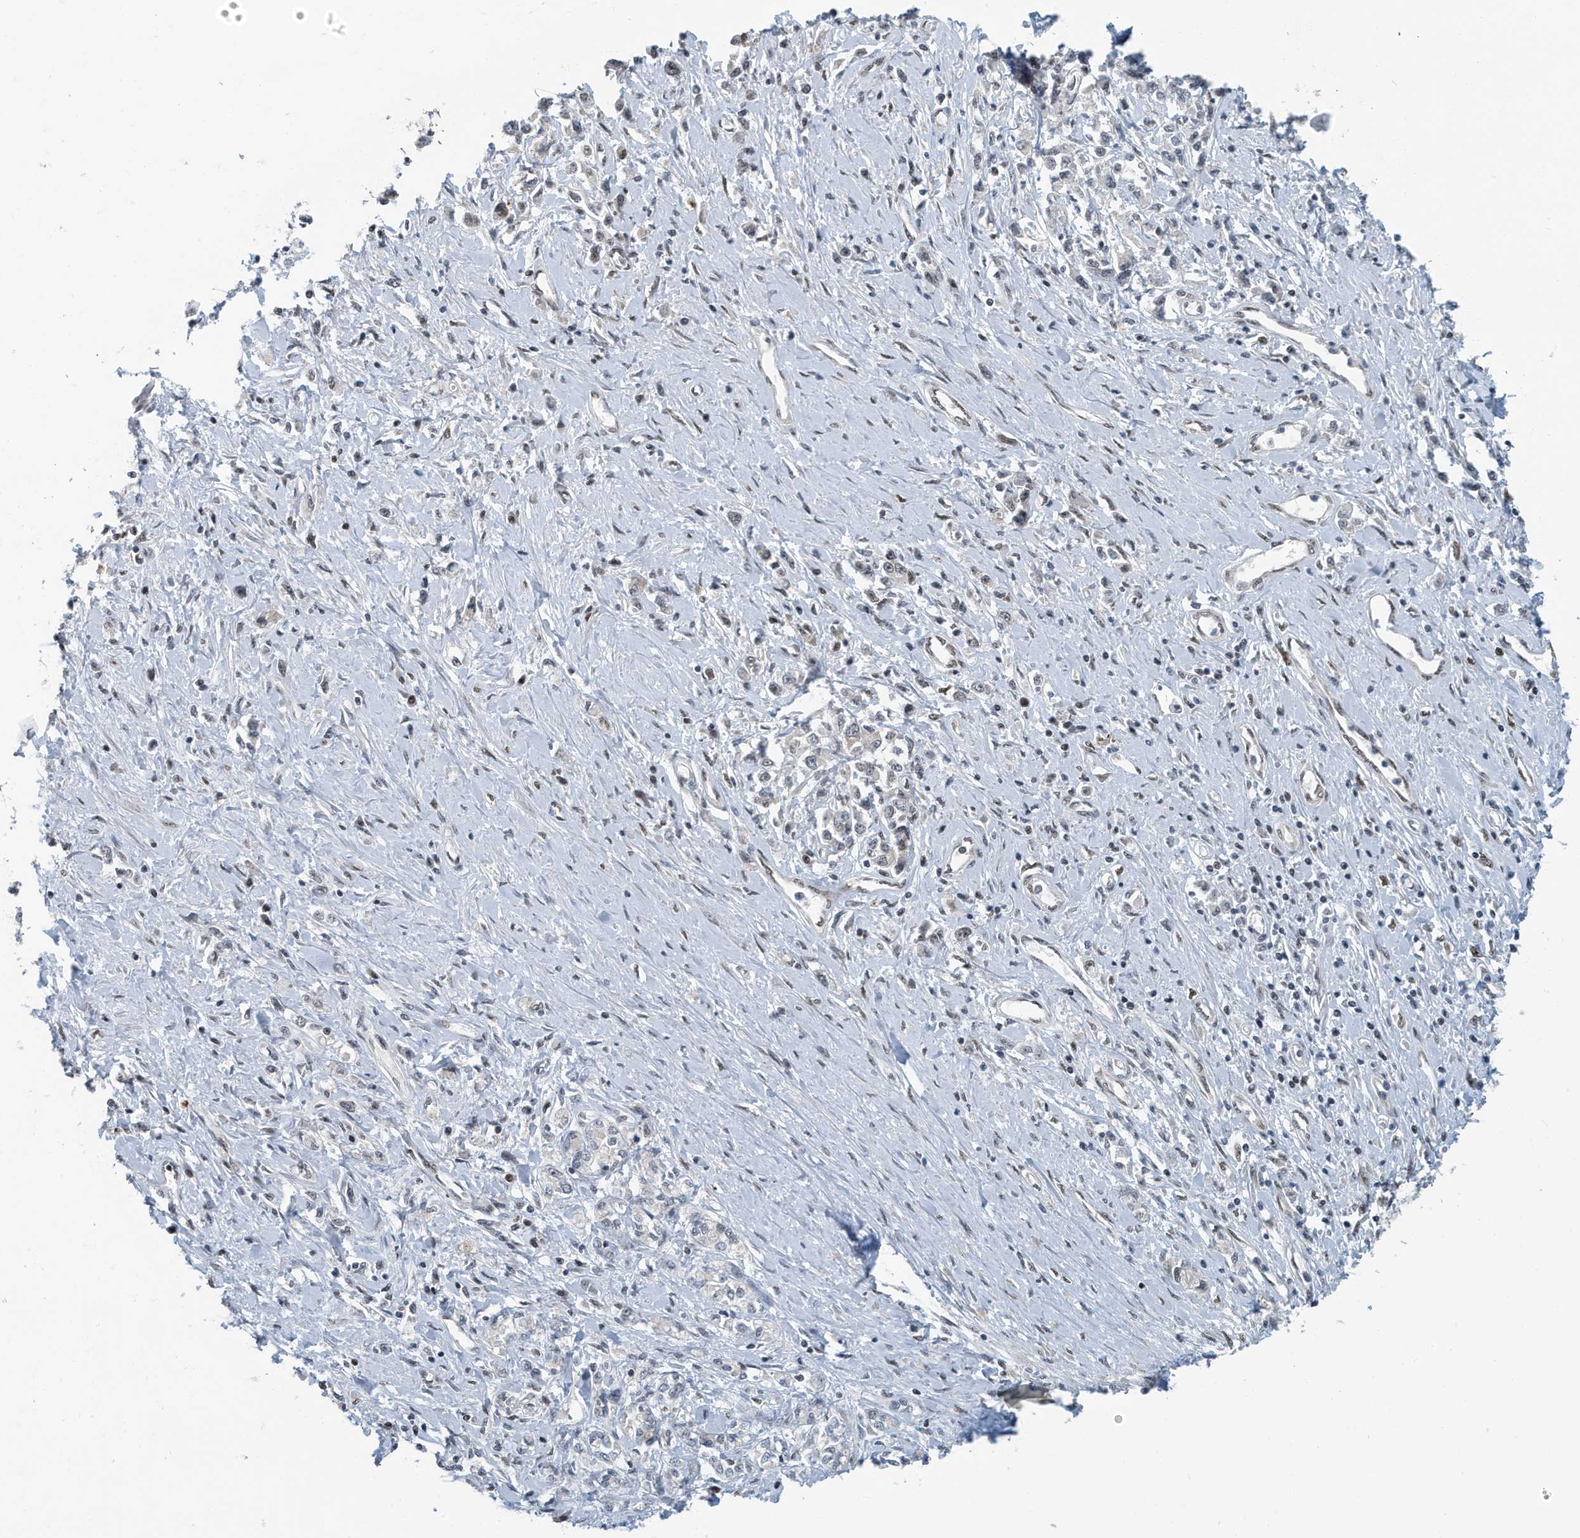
{"staining": {"intensity": "weak", "quantity": "<25%", "location": "nuclear"}, "tissue": "stomach cancer", "cell_type": "Tumor cells", "image_type": "cancer", "snomed": [{"axis": "morphology", "description": "Adenocarcinoma, NOS"}, {"axis": "topography", "description": "Stomach"}], "caption": "IHC photomicrograph of neoplastic tissue: human stomach cancer (adenocarcinoma) stained with DAB exhibits no significant protein positivity in tumor cells.", "gene": "KIF15", "patient": {"sex": "female", "age": 76}}